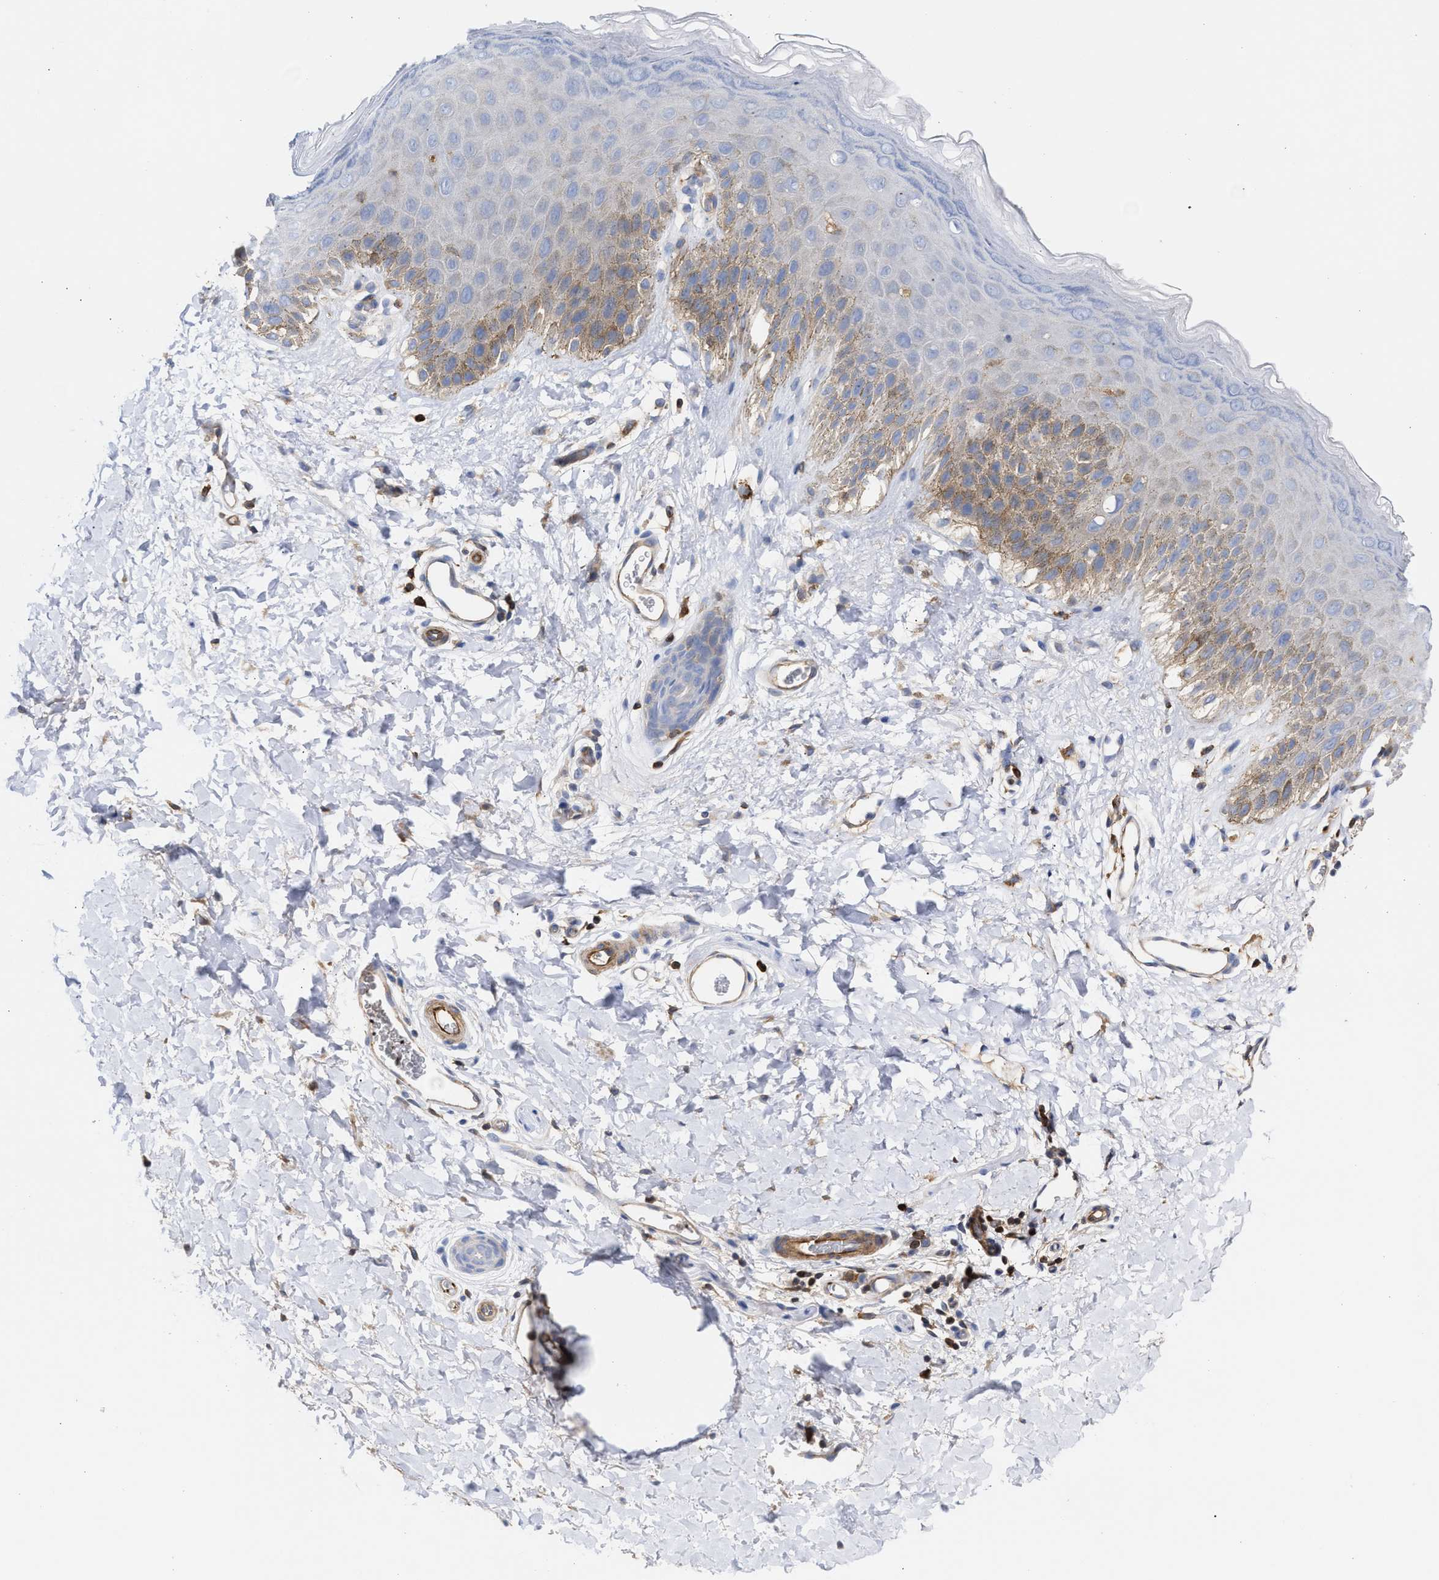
{"staining": {"intensity": "weak", "quantity": "<25%", "location": "cytoplasmic/membranous"}, "tissue": "skin", "cell_type": "Epidermal cells", "image_type": "normal", "snomed": [{"axis": "morphology", "description": "Normal tissue, NOS"}, {"axis": "topography", "description": "Anal"}], "caption": "Photomicrograph shows no protein staining in epidermal cells of benign skin.", "gene": "HS3ST5", "patient": {"sex": "male", "age": 44}}